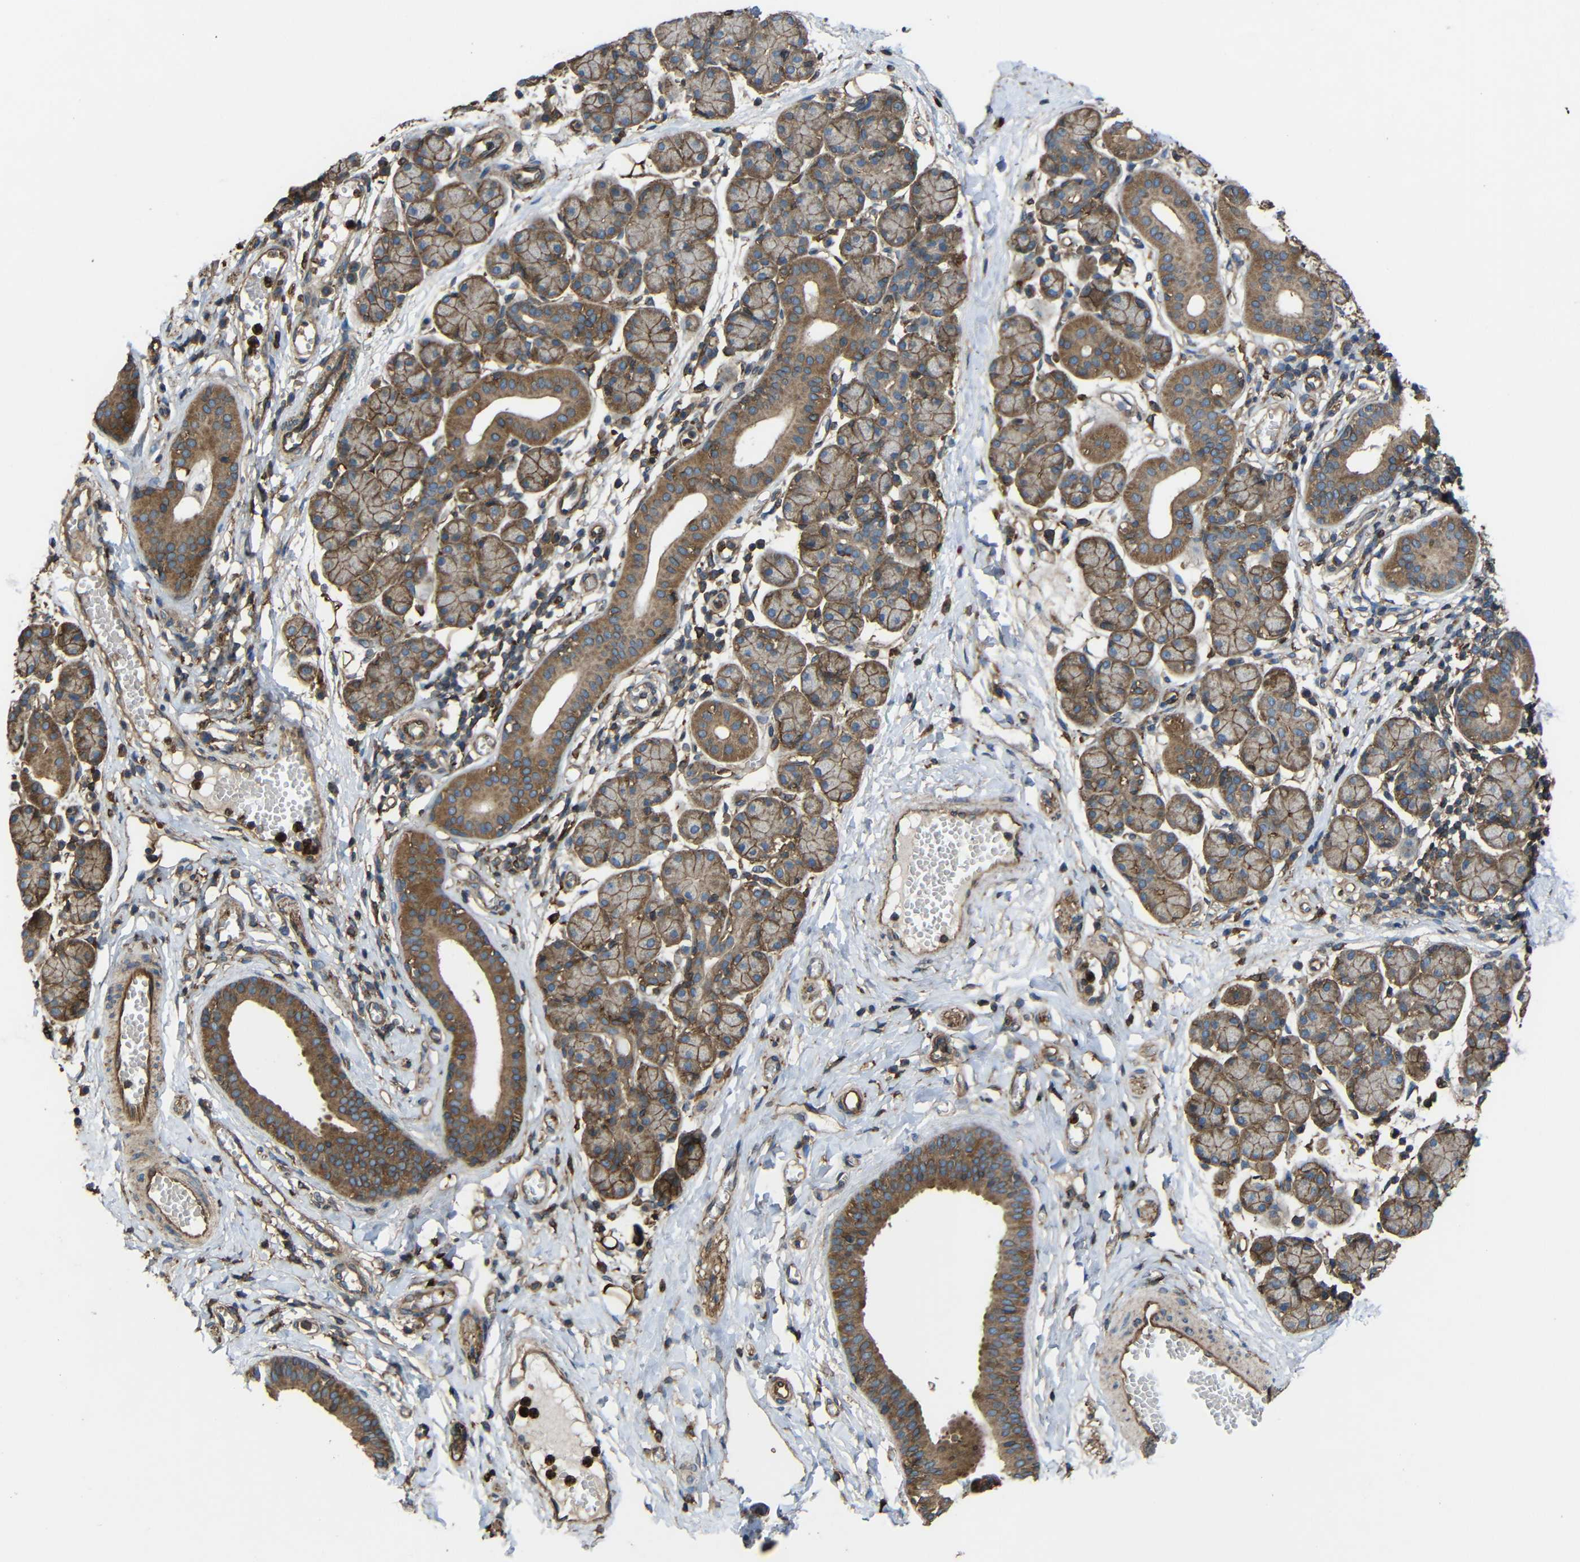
{"staining": {"intensity": "moderate", "quantity": "25%-75%", "location": "cytoplasmic/membranous"}, "tissue": "salivary gland", "cell_type": "Glandular cells", "image_type": "normal", "snomed": [{"axis": "morphology", "description": "Normal tissue, NOS"}, {"axis": "morphology", "description": "Inflammation, NOS"}, {"axis": "topography", "description": "Lymph node"}, {"axis": "topography", "description": "Salivary gland"}], "caption": "About 25%-75% of glandular cells in unremarkable human salivary gland show moderate cytoplasmic/membranous protein positivity as visualized by brown immunohistochemical staining.", "gene": "TREM2", "patient": {"sex": "male", "age": 3}}